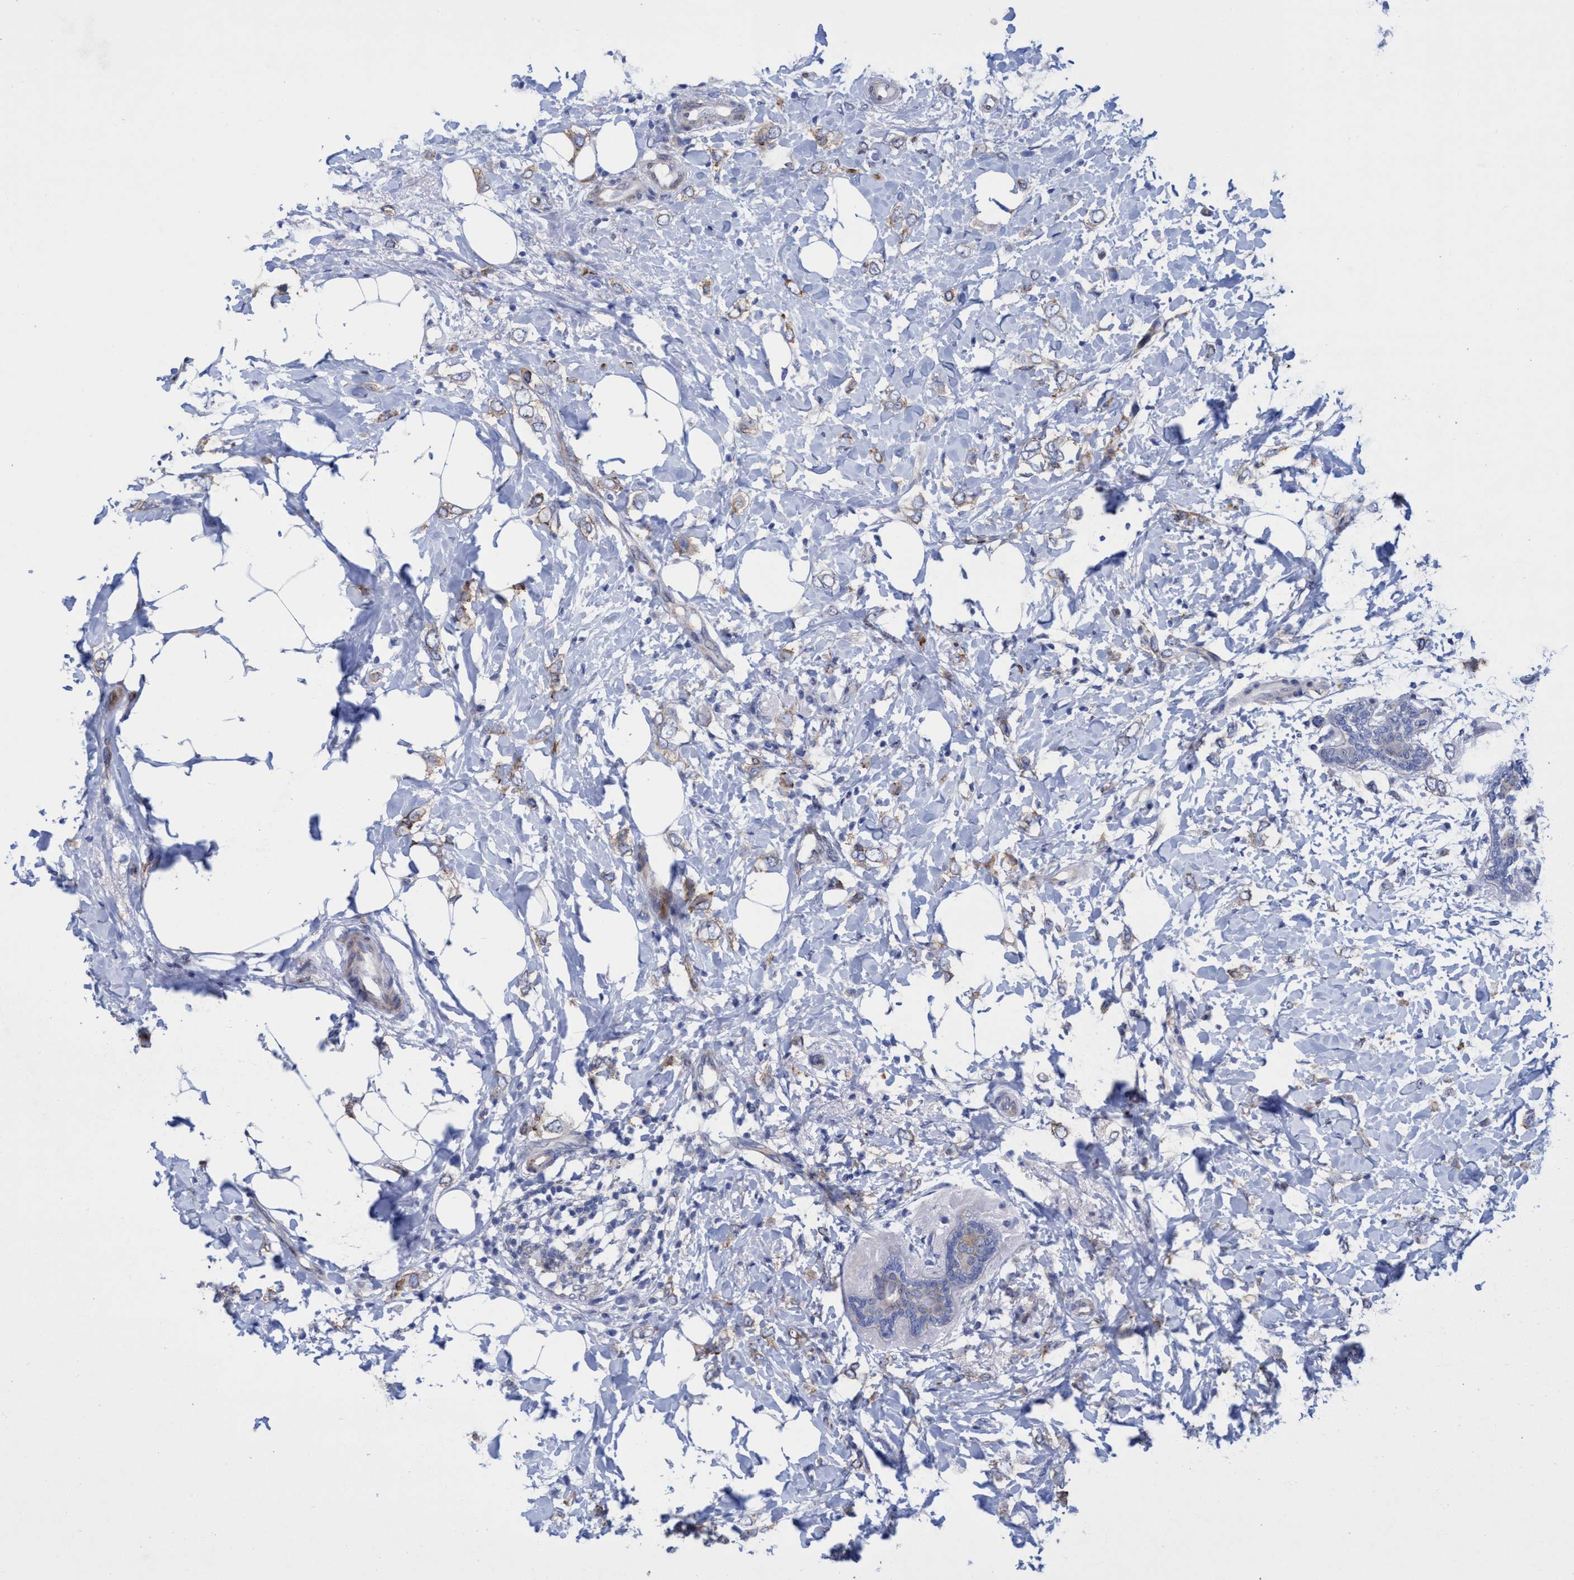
{"staining": {"intensity": "moderate", "quantity": "<25%", "location": "cytoplasmic/membranous"}, "tissue": "breast cancer", "cell_type": "Tumor cells", "image_type": "cancer", "snomed": [{"axis": "morphology", "description": "Normal tissue, NOS"}, {"axis": "morphology", "description": "Lobular carcinoma"}, {"axis": "topography", "description": "Breast"}], "caption": "An image of human breast lobular carcinoma stained for a protein displays moderate cytoplasmic/membranous brown staining in tumor cells. The protein is shown in brown color, while the nuclei are stained blue.", "gene": "R3HCC1", "patient": {"sex": "female", "age": 47}}